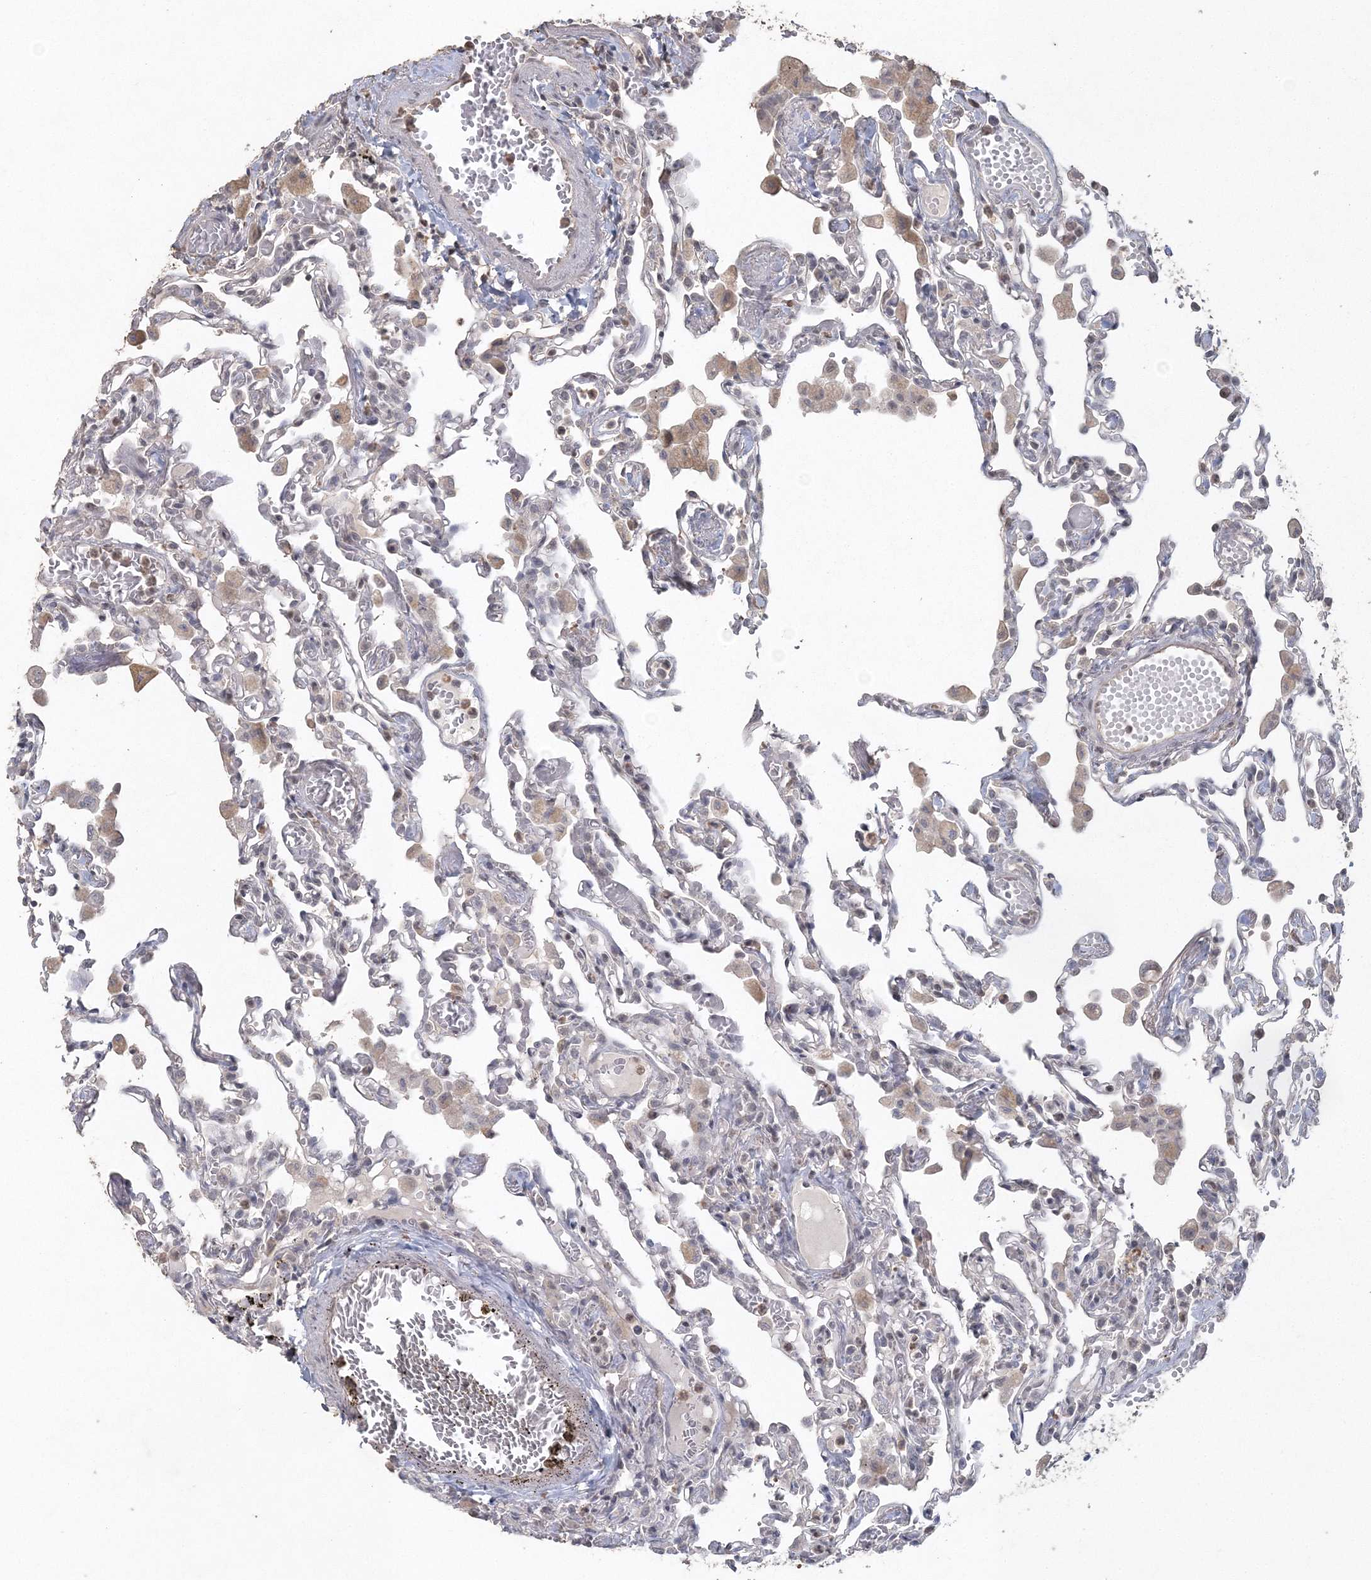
{"staining": {"intensity": "negative", "quantity": "none", "location": "none"}, "tissue": "lung", "cell_type": "Alveolar cells", "image_type": "normal", "snomed": [{"axis": "morphology", "description": "Normal tissue, NOS"}, {"axis": "topography", "description": "Bronchus"}, {"axis": "topography", "description": "Lung"}], "caption": "Immunohistochemistry (IHC) photomicrograph of normal lung: lung stained with DAB (3,3'-diaminobenzidine) exhibits no significant protein expression in alveolar cells. (DAB immunohistochemistry (IHC) visualized using brightfield microscopy, high magnification).", "gene": "UIMC1", "patient": {"sex": "female", "age": 49}}